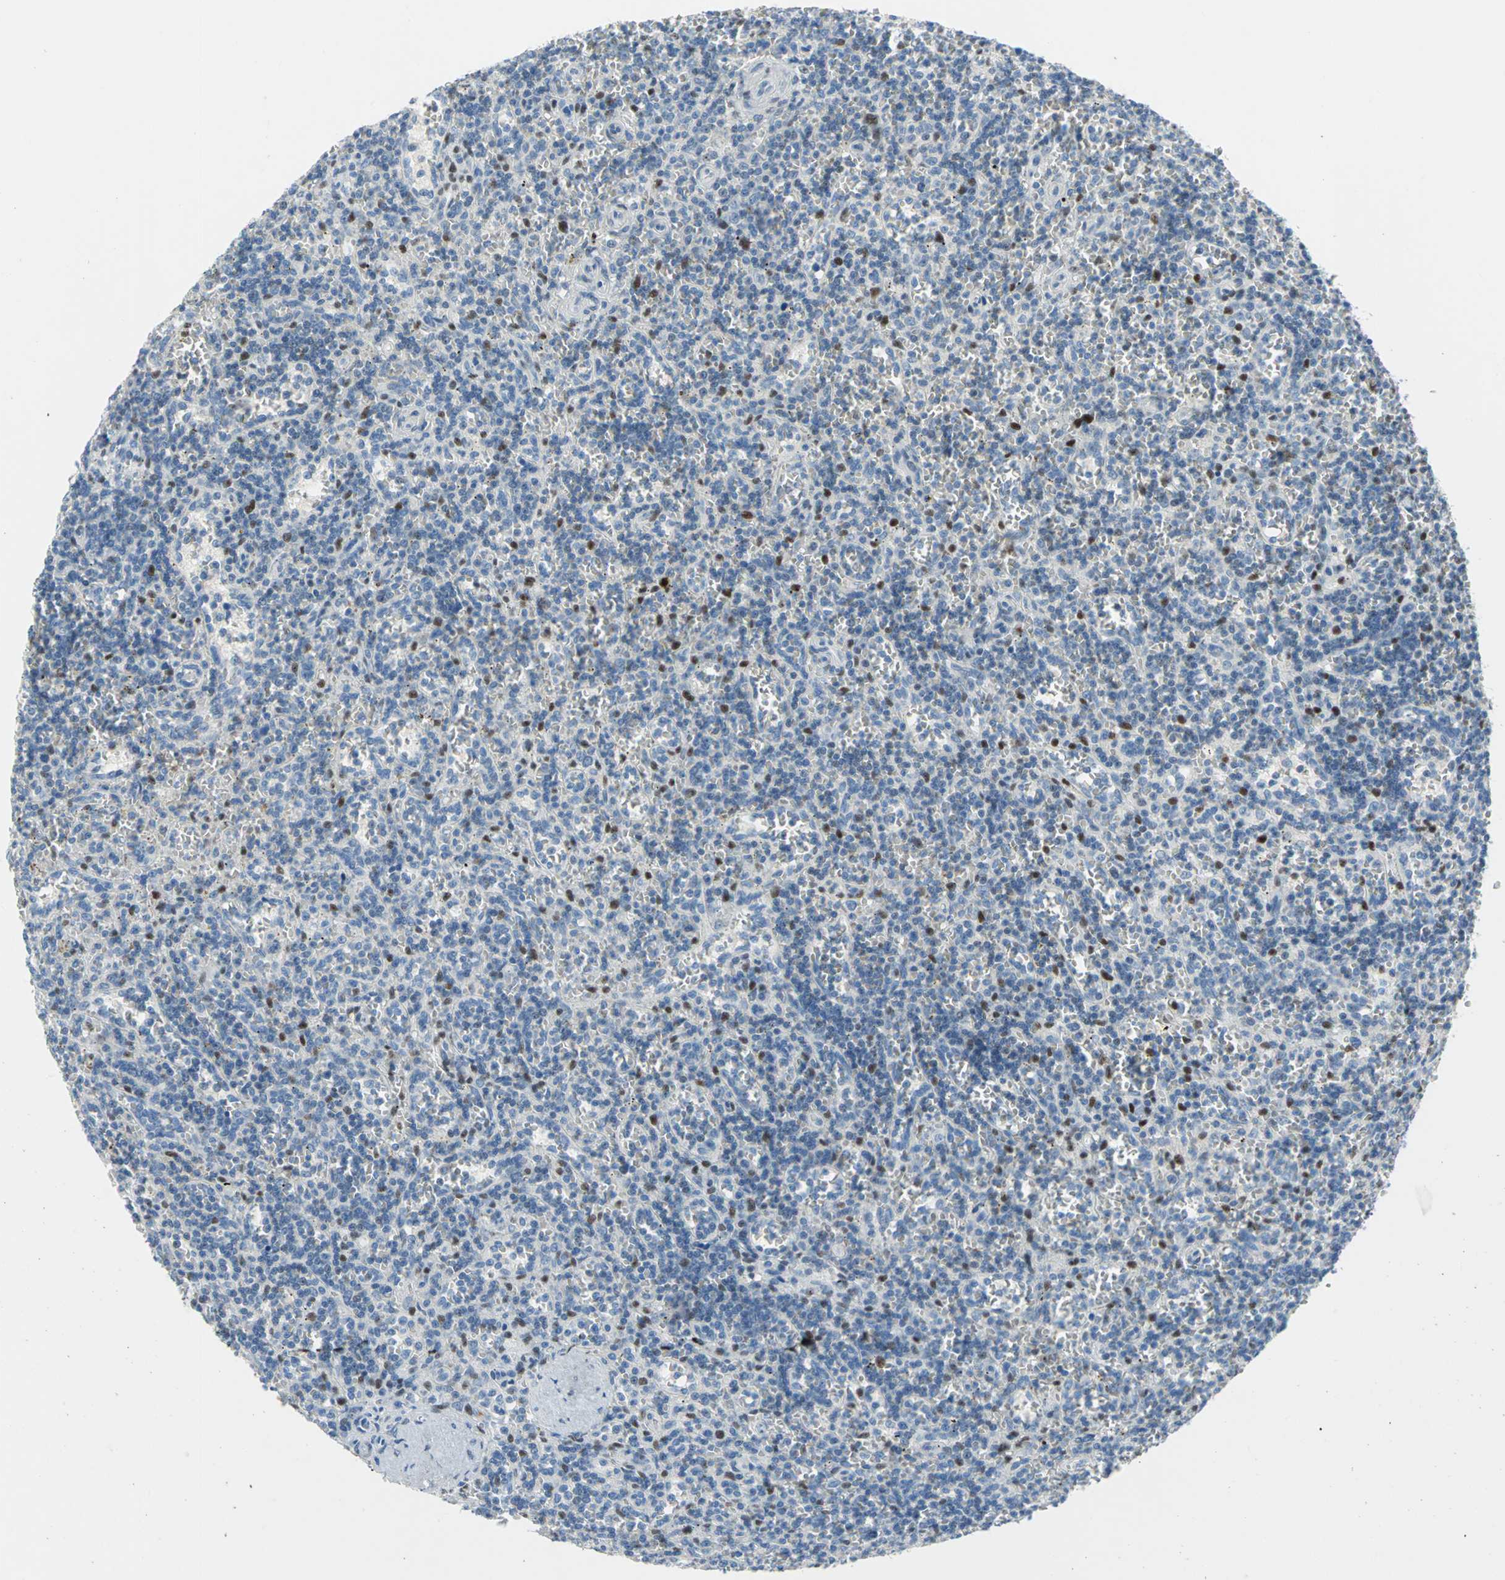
{"staining": {"intensity": "moderate", "quantity": "<25%", "location": "nuclear"}, "tissue": "lymphoma", "cell_type": "Tumor cells", "image_type": "cancer", "snomed": [{"axis": "morphology", "description": "Malignant lymphoma, non-Hodgkin's type, Low grade"}, {"axis": "topography", "description": "Spleen"}], "caption": "There is low levels of moderate nuclear positivity in tumor cells of malignant lymphoma, non-Hodgkin's type (low-grade), as demonstrated by immunohistochemical staining (brown color).", "gene": "NAB2", "patient": {"sex": "male", "age": 73}}